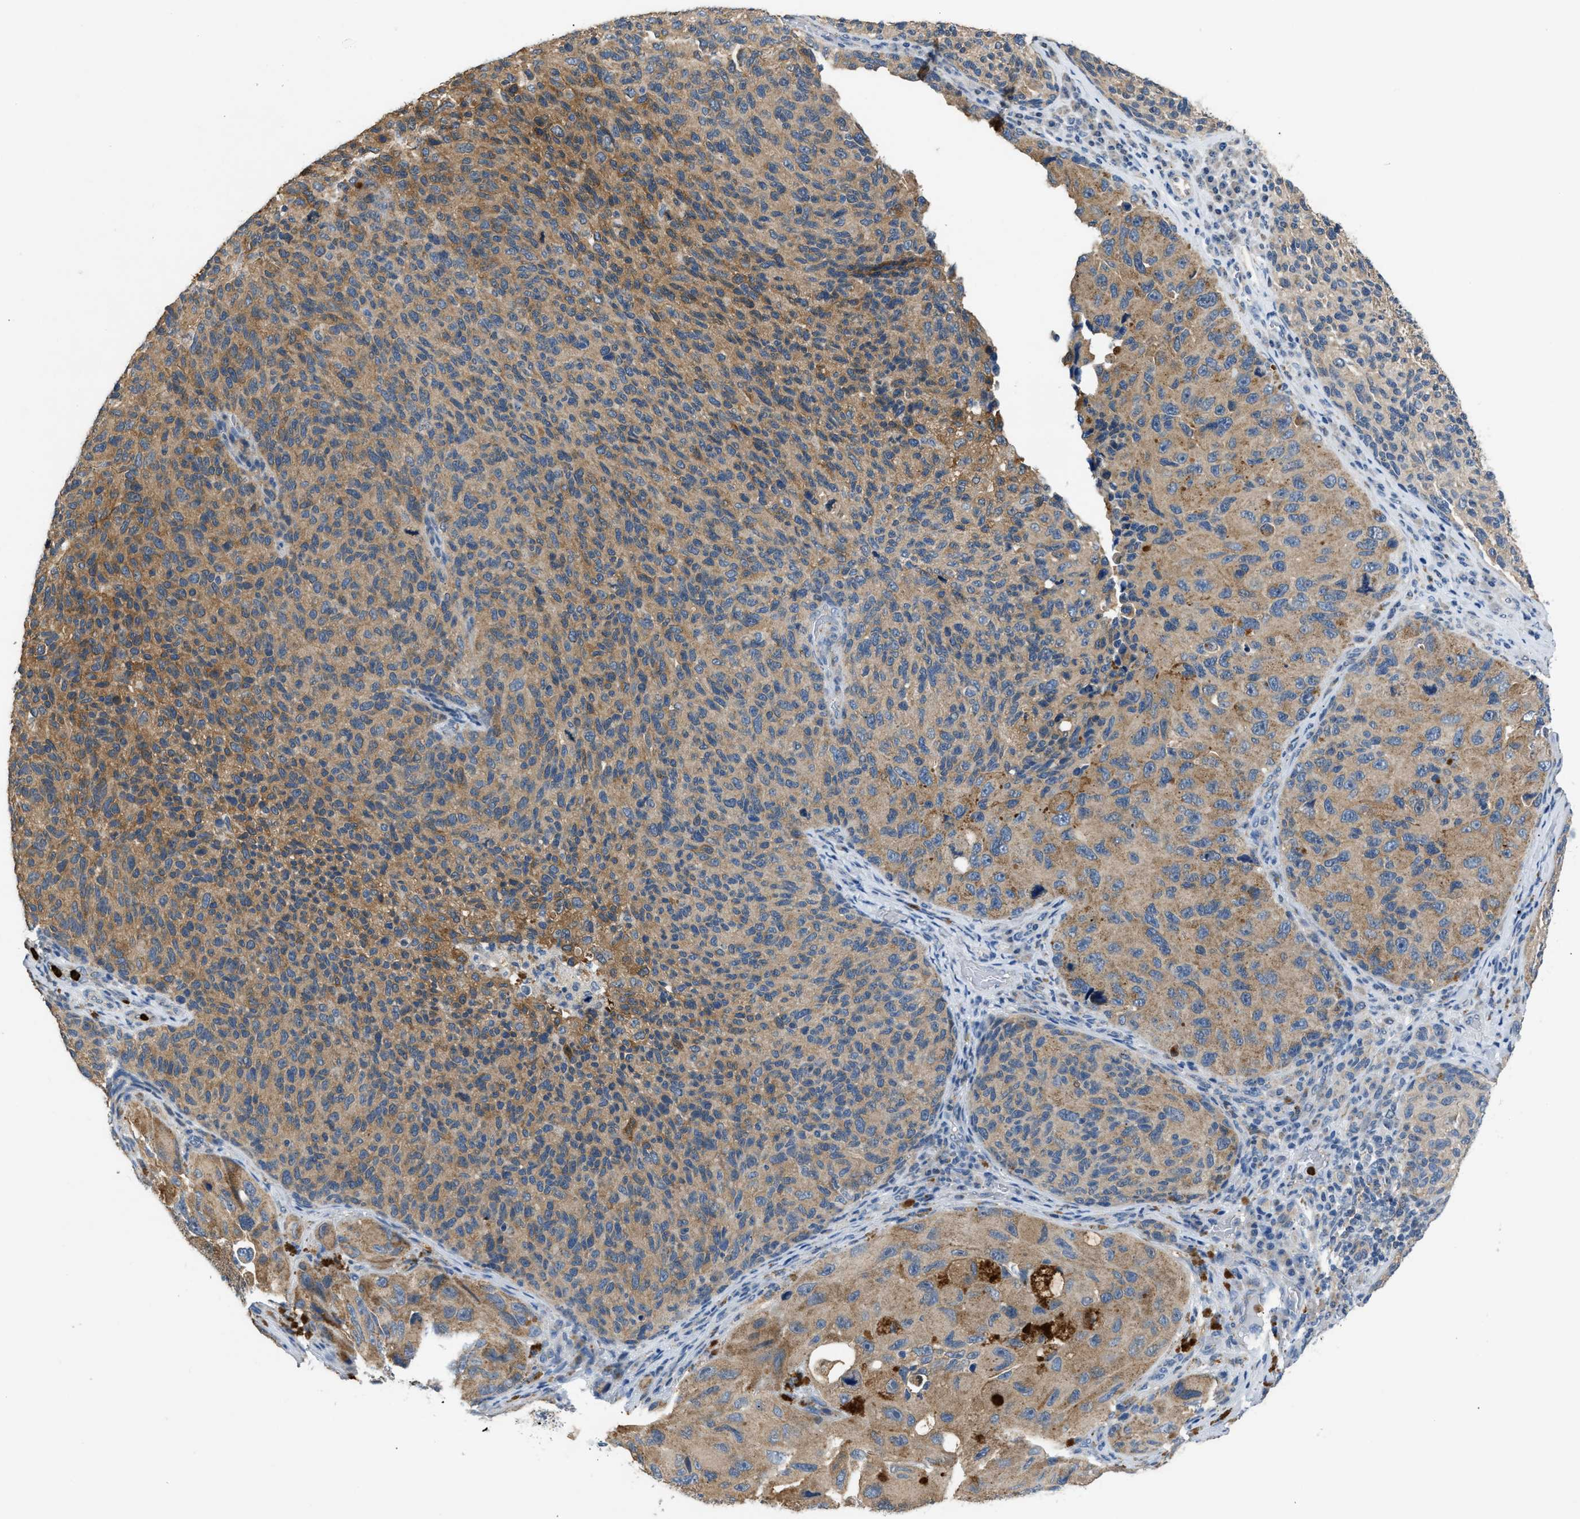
{"staining": {"intensity": "moderate", "quantity": ">75%", "location": "cytoplasmic/membranous"}, "tissue": "melanoma", "cell_type": "Tumor cells", "image_type": "cancer", "snomed": [{"axis": "morphology", "description": "Malignant melanoma, NOS"}, {"axis": "topography", "description": "Skin"}], "caption": "Immunohistochemistry histopathology image of neoplastic tissue: melanoma stained using immunohistochemistry (IHC) reveals medium levels of moderate protein expression localized specifically in the cytoplasmic/membranous of tumor cells, appearing as a cytoplasmic/membranous brown color.", "gene": "TOMM34", "patient": {"sex": "female", "age": 73}}